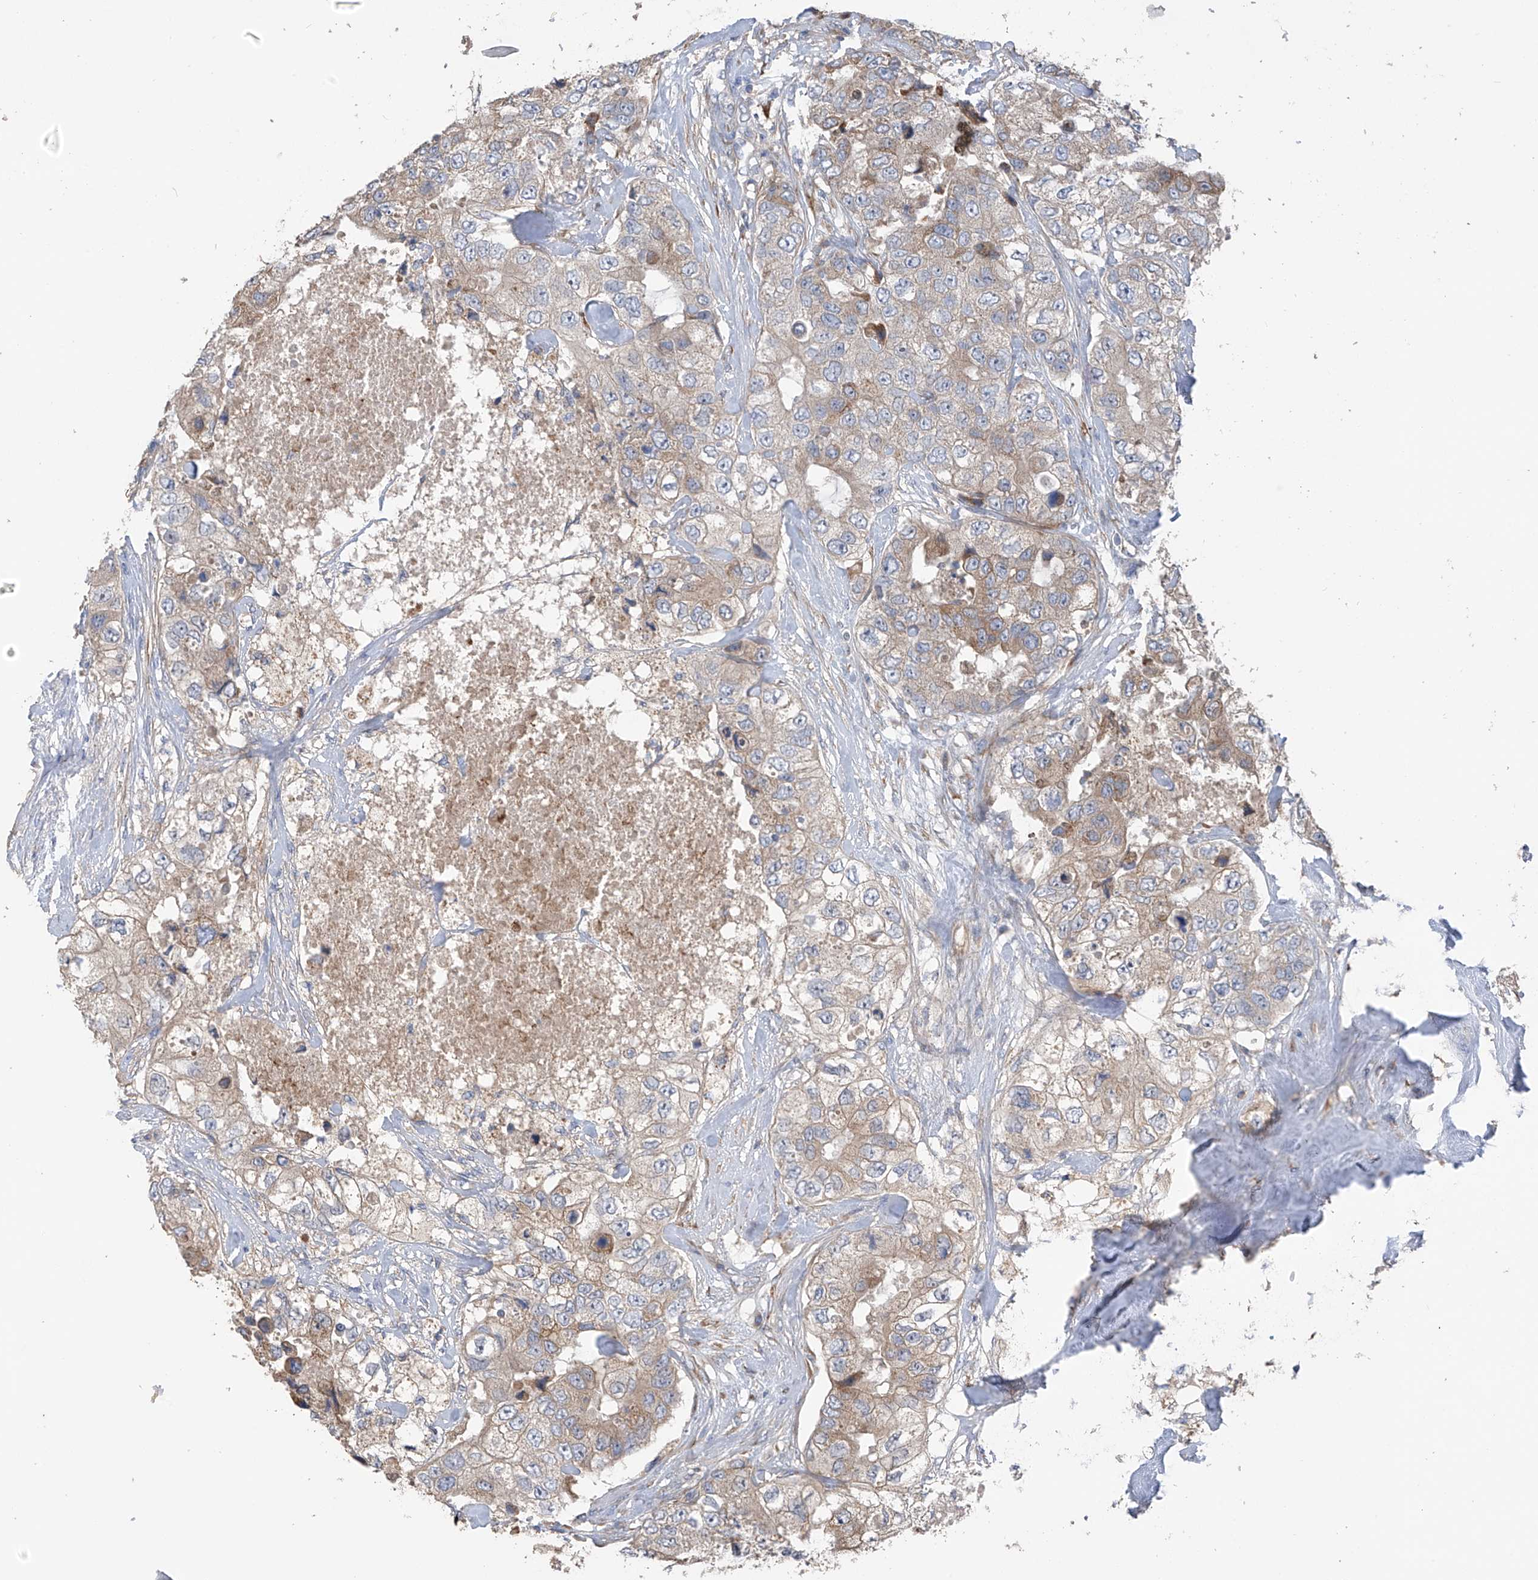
{"staining": {"intensity": "weak", "quantity": "<25%", "location": "cytoplasmic/membranous"}, "tissue": "breast cancer", "cell_type": "Tumor cells", "image_type": "cancer", "snomed": [{"axis": "morphology", "description": "Duct carcinoma"}, {"axis": "topography", "description": "Breast"}], "caption": "Tumor cells show no significant expression in invasive ductal carcinoma (breast).", "gene": "GALNTL6", "patient": {"sex": "female", "age": 62}}